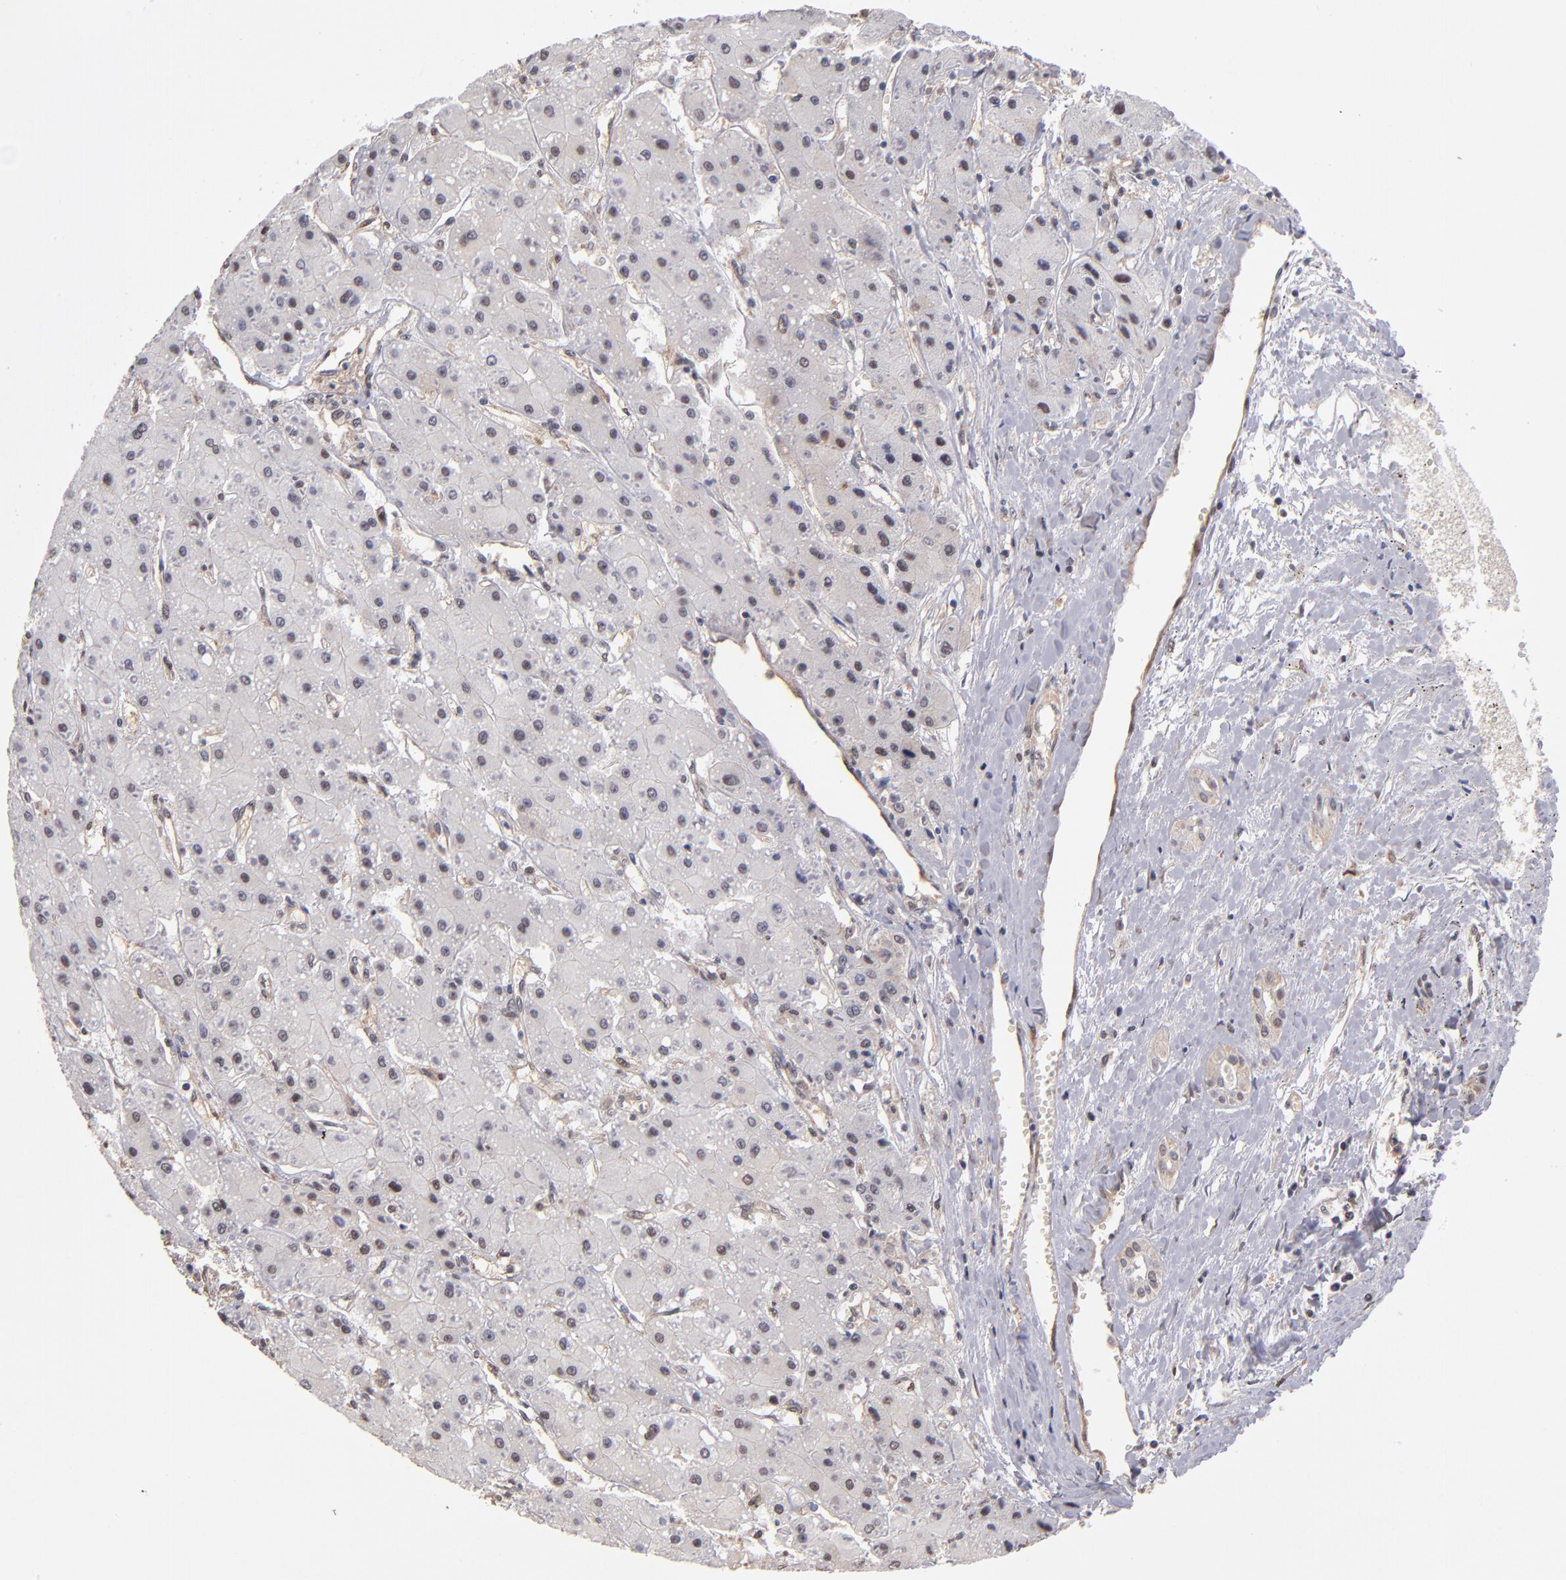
{"staining": {"intensity": "negative", "quantity": "none", "location": "none"}, "tissue": "liver cancer", "cell_type": "Tumor cells", "image_type": "cancer", "snomed": [{"axis": "morphology", "description": "Carcinoma, Hepatocellular, NOS"}, {"axis": "topography", "description": "Liver"}], "caption": "Immunohistochemical staining of liver cancer exhibits no significant expression in tumor cells.", "gene": "PSMD10", "patient": {"sex": "female", "age": 52}}